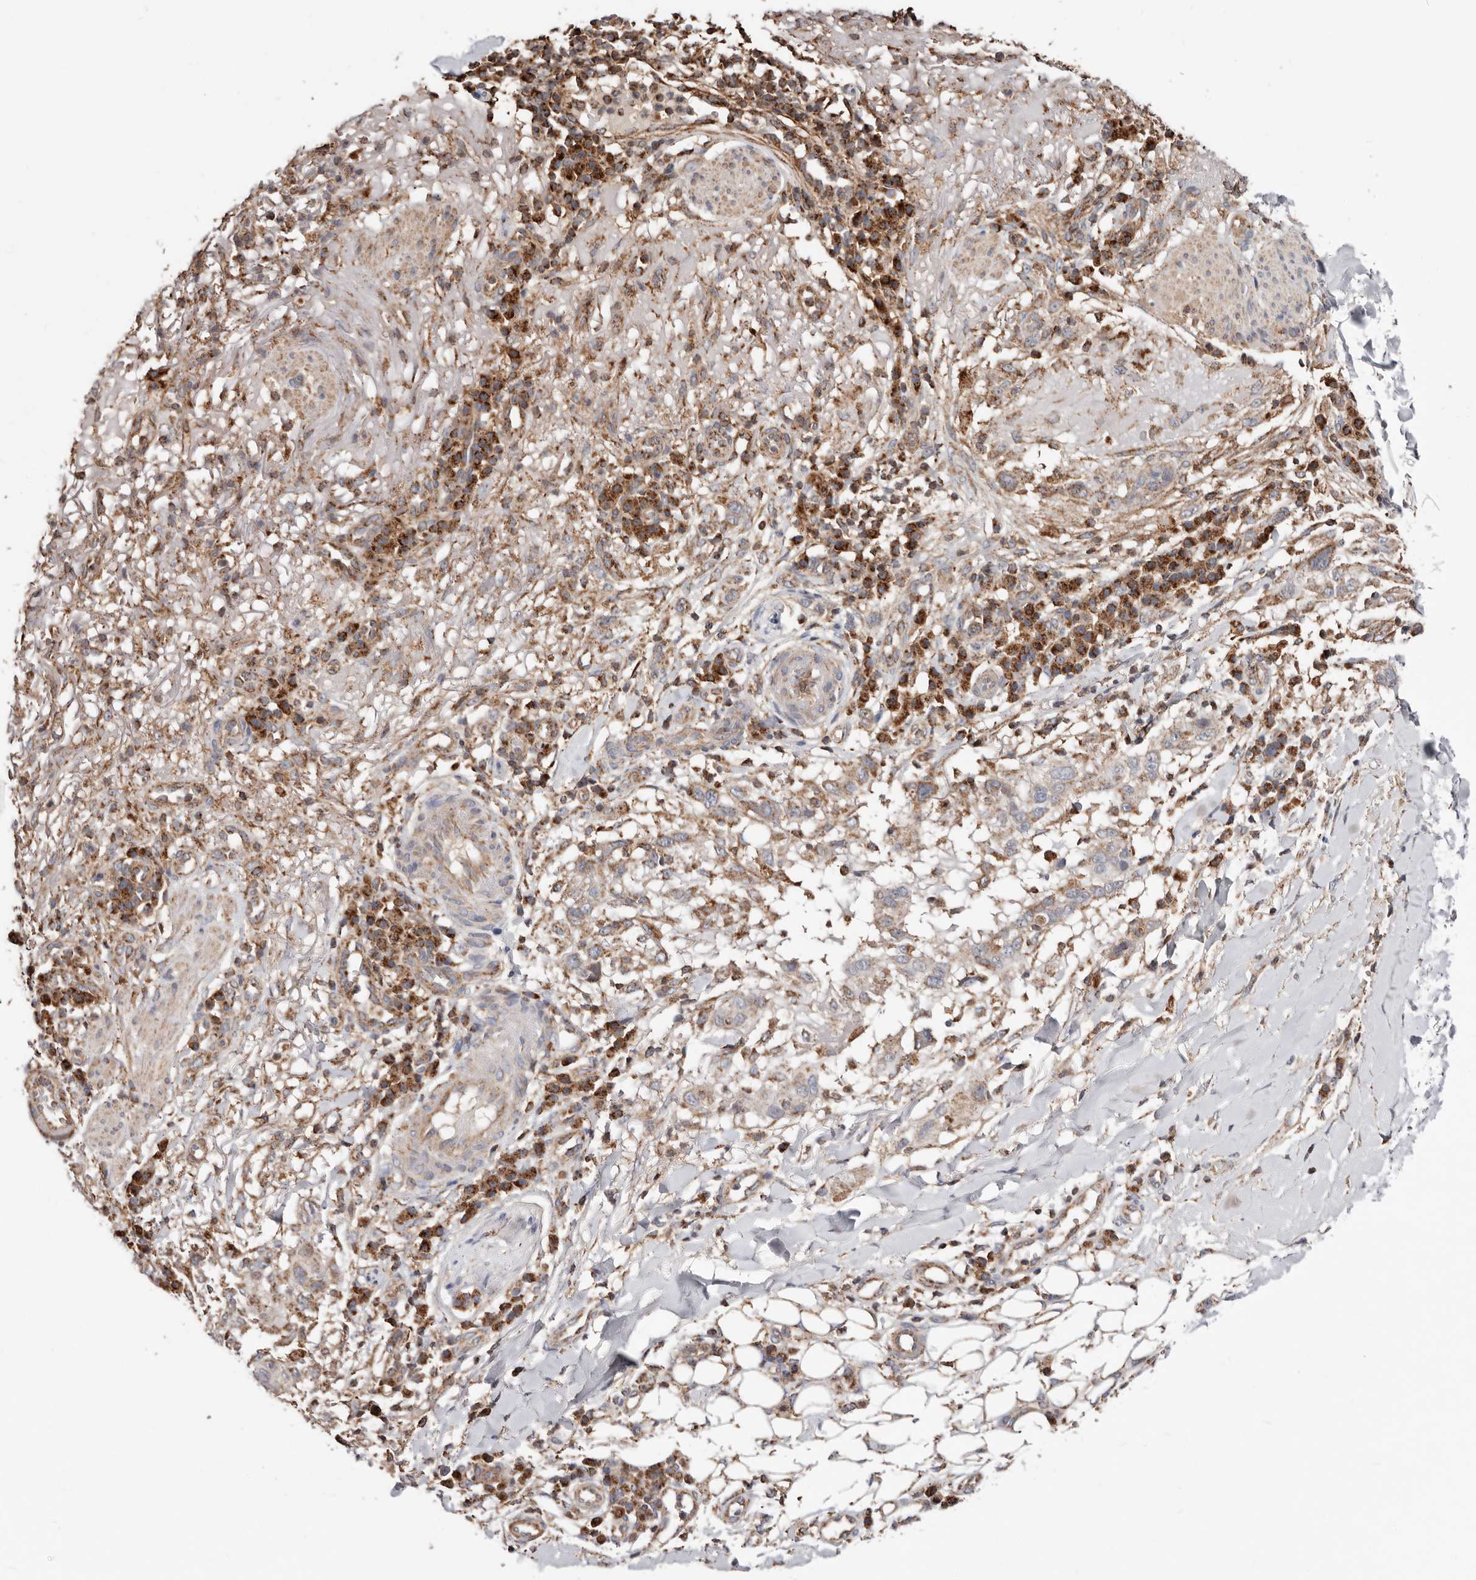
{"staining": {"intensity": "moderate", "quantity": "25%-75%", "location": "cytoplasmic/membranous"}, "tissue": "skin cancer", "cell_type": "Tumor cells", "image_type": "cancer", "snomed": [{"axis": "morphology", "description": "Normal tissue, NOS"}, {"axis": "morphology", "description": "Squamous cell carcinoma, NOS"}, {"axis": "topography", "description": "Skin"}], "caption": "A high-resolution image shows immunohistochemistry staining of skin squamous cell carcinoma, which shows moderate cytoplasmic/membranous staining in approximately 25%-75% of tumor cells. Immunohistochemistry (ihc) stains the protein in brown and the nuclei are stained blue.", "gene": "PRKACB", "patient": {"sex": "female", "age": 96}}